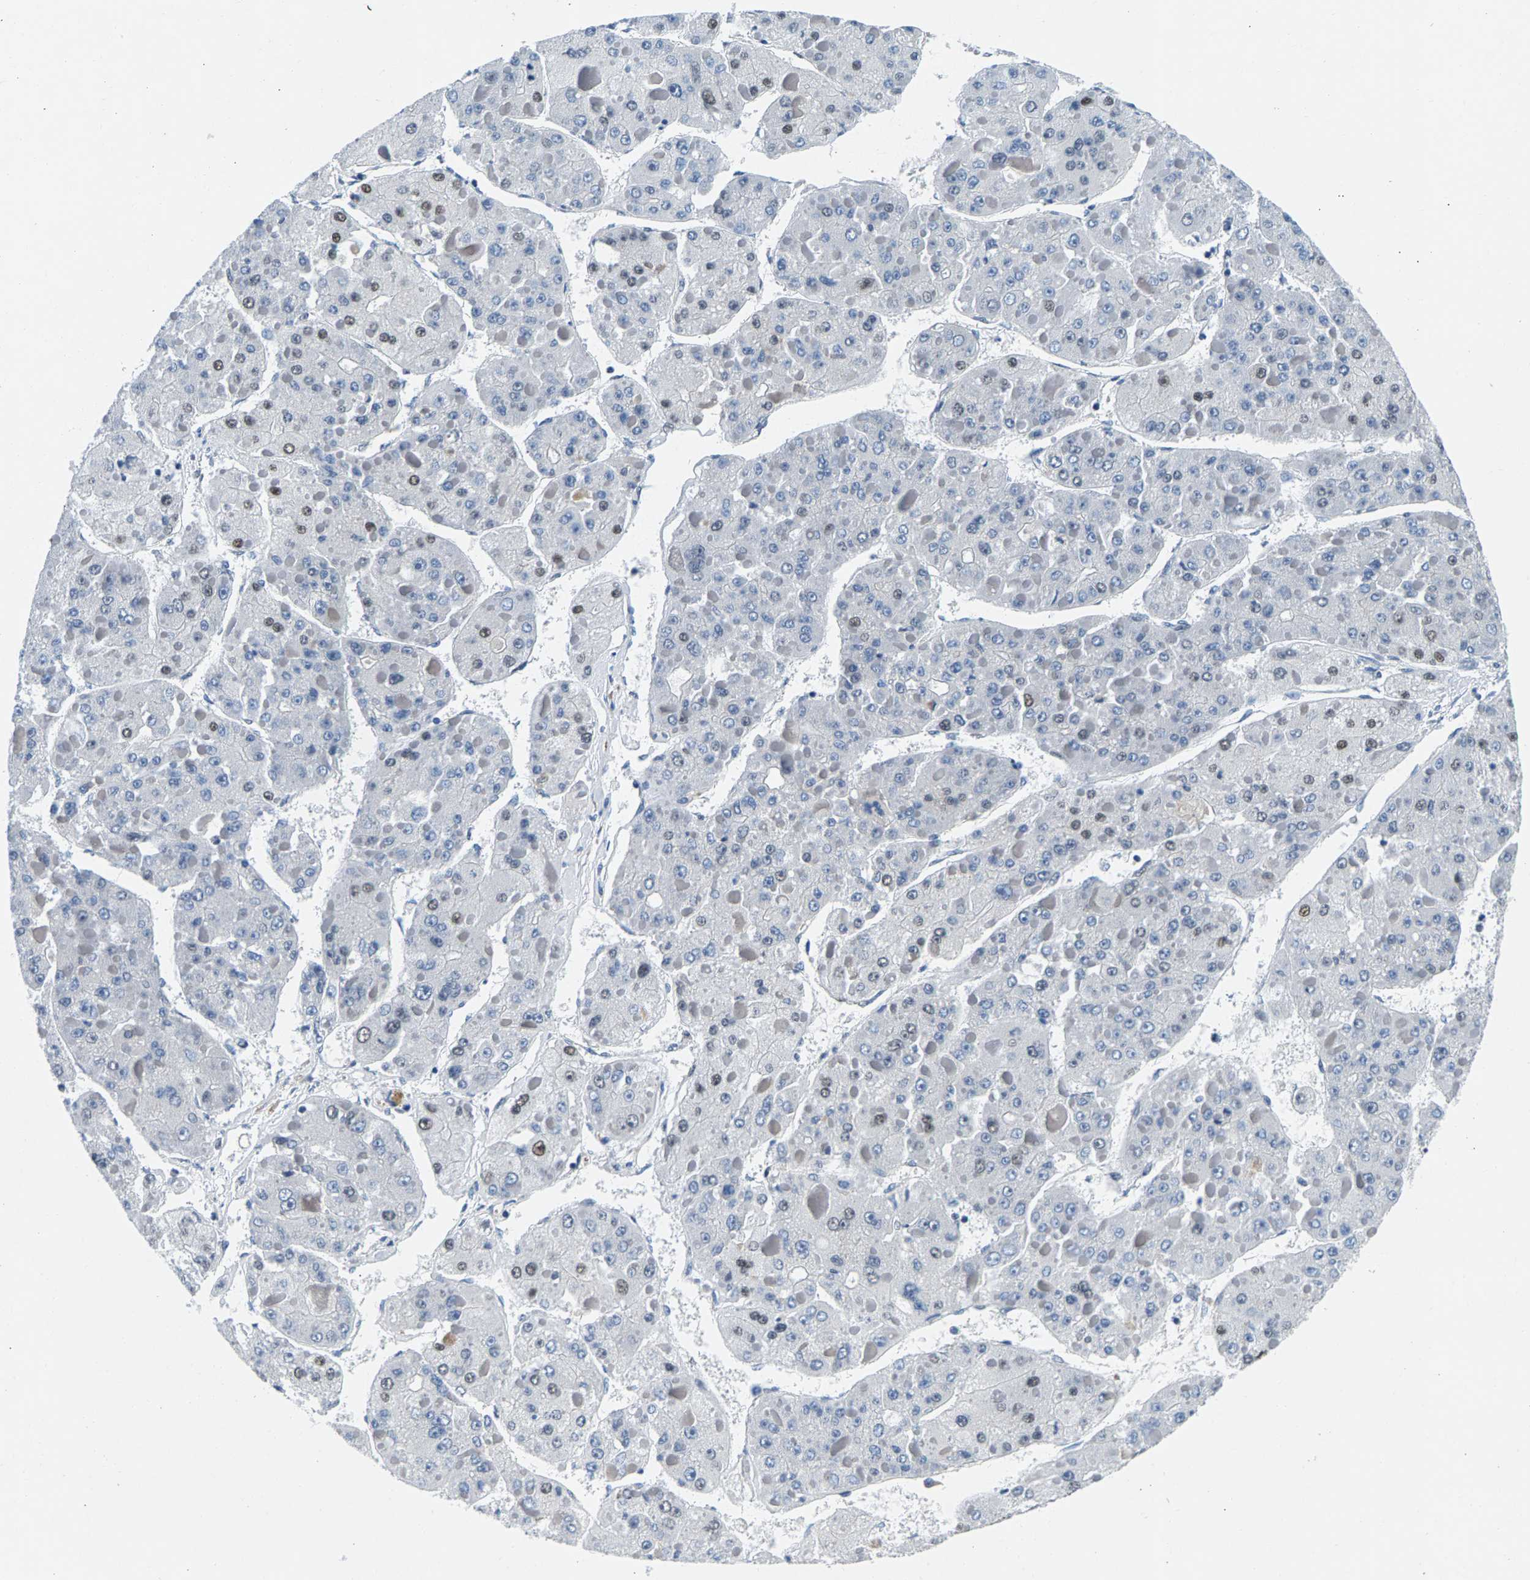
{"staining": {"intensity": "negative", "quantity": "none", "location": "none"}, "tissue": "liver cancer", "cell_type": "Tumor cells", "image_type": "cancer", "snomed": [{"axis": "morphology", "description": "Carcinoma, Hepatocellular, NOS"}, {"axis": "topography", "description": "Liver"}], "caption": "This is an immunohistochemistry micrograph of human liver cancer (hepatocellular carcinoma). There is no staining in tumor cells.", "gene": "ATF2", "patient": {"sex": "female", "age": 73}}